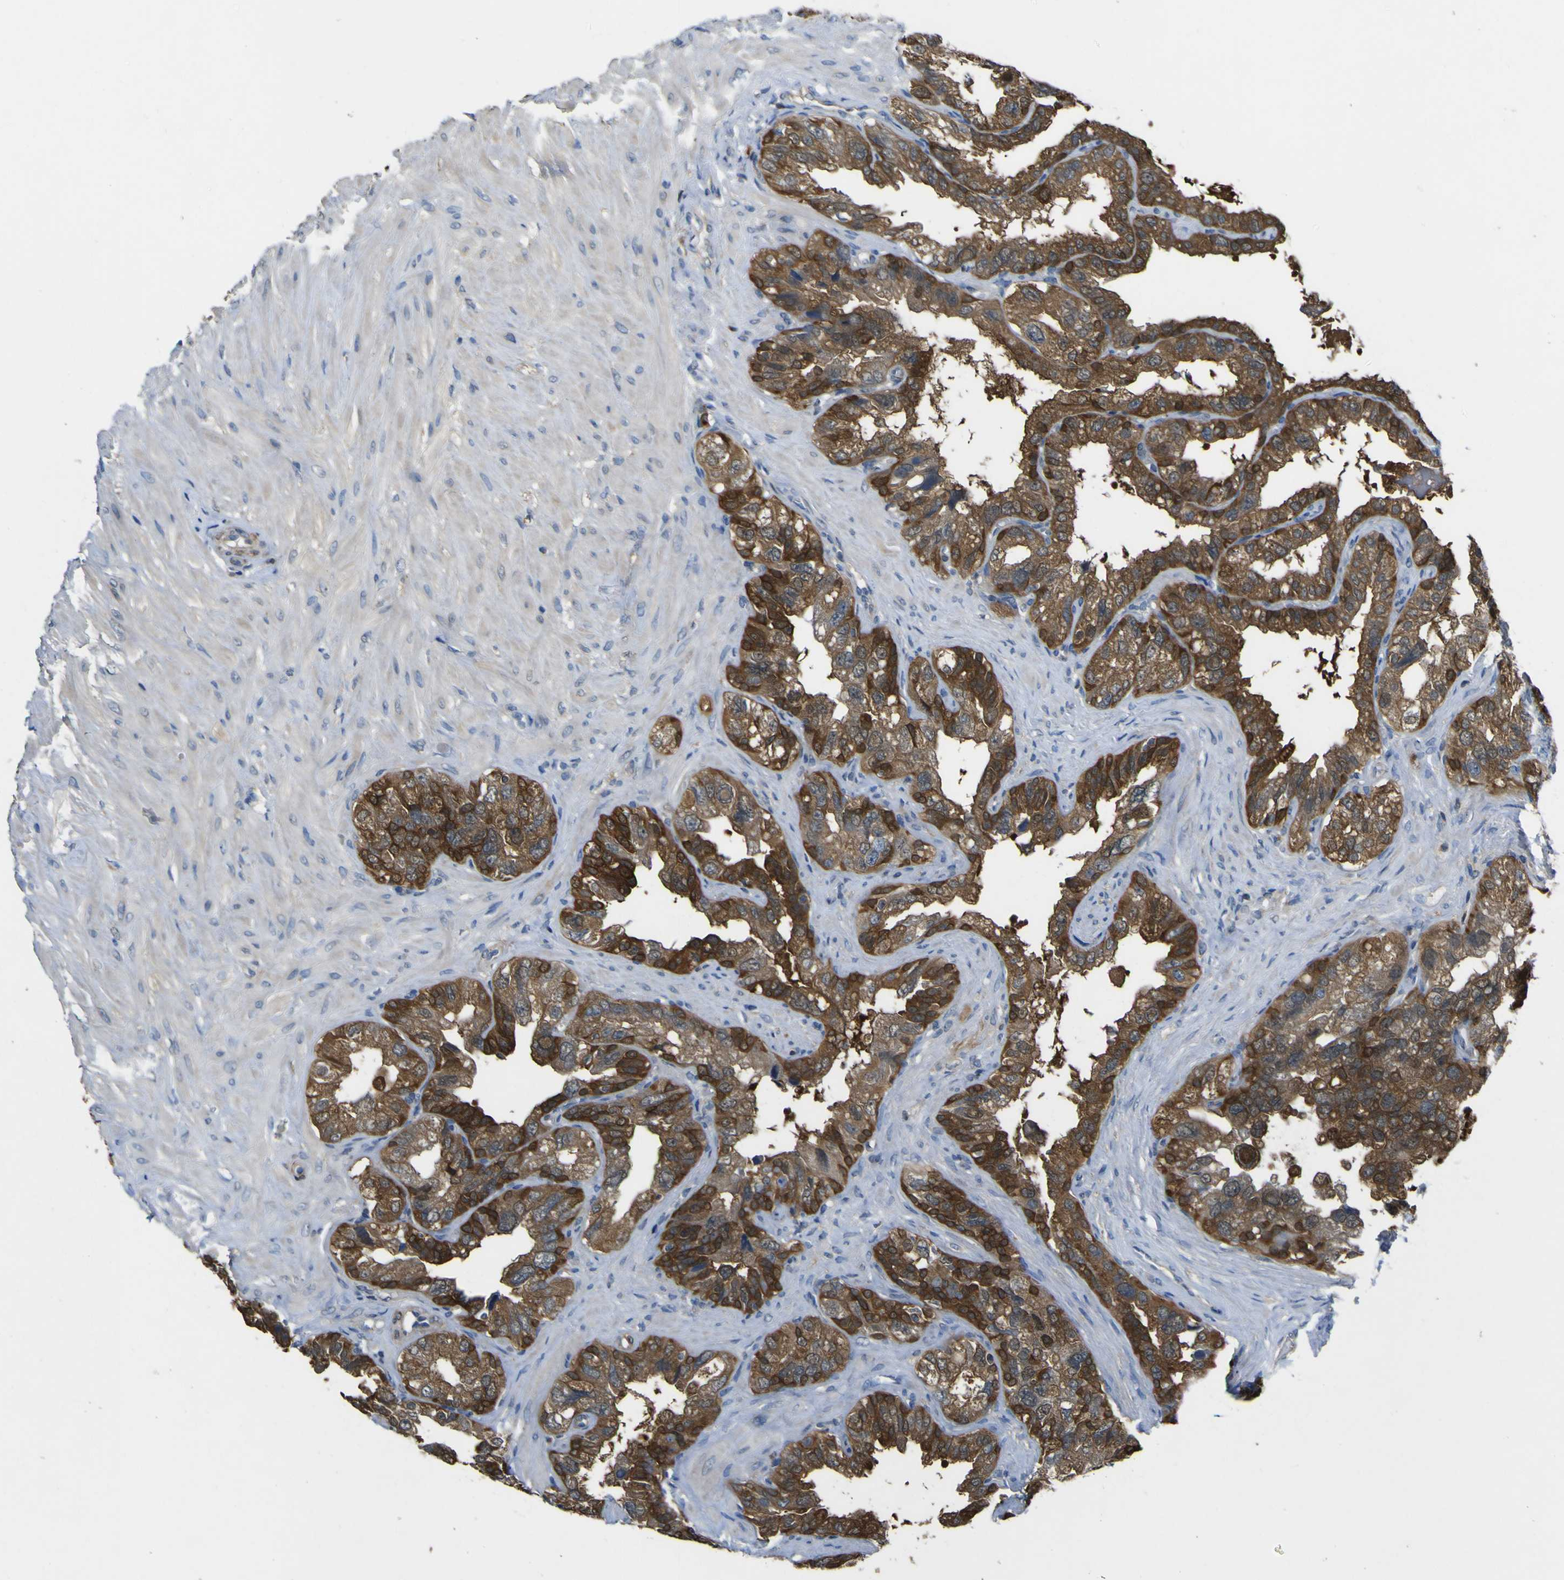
{"staining": {"intensity": "strong", "quantity": "25%-75%", "location": "cytoplasmic/membranous,nuclear"}, "tissue": "seminal vesicle", "cell_type": "Glandular cells", "image_type": "normal", "snomed": [{"axis": "morphology", "description": "Normal tissue, NOS"}, {"axis": "topography", "description": "Seminal veicle"}], "caption": "A high amount of strong cytoplasmic/membranous,nuclear staining is appreciated in about 25%-75% of glandular cells in normal seminal vesicle. (DAB (3,3'-diaminobenzidine) IHC, brown staining for protein, blue staining for nuclei).", "gene": "EML2", "patient": {"sex": "male", "age": 68}}